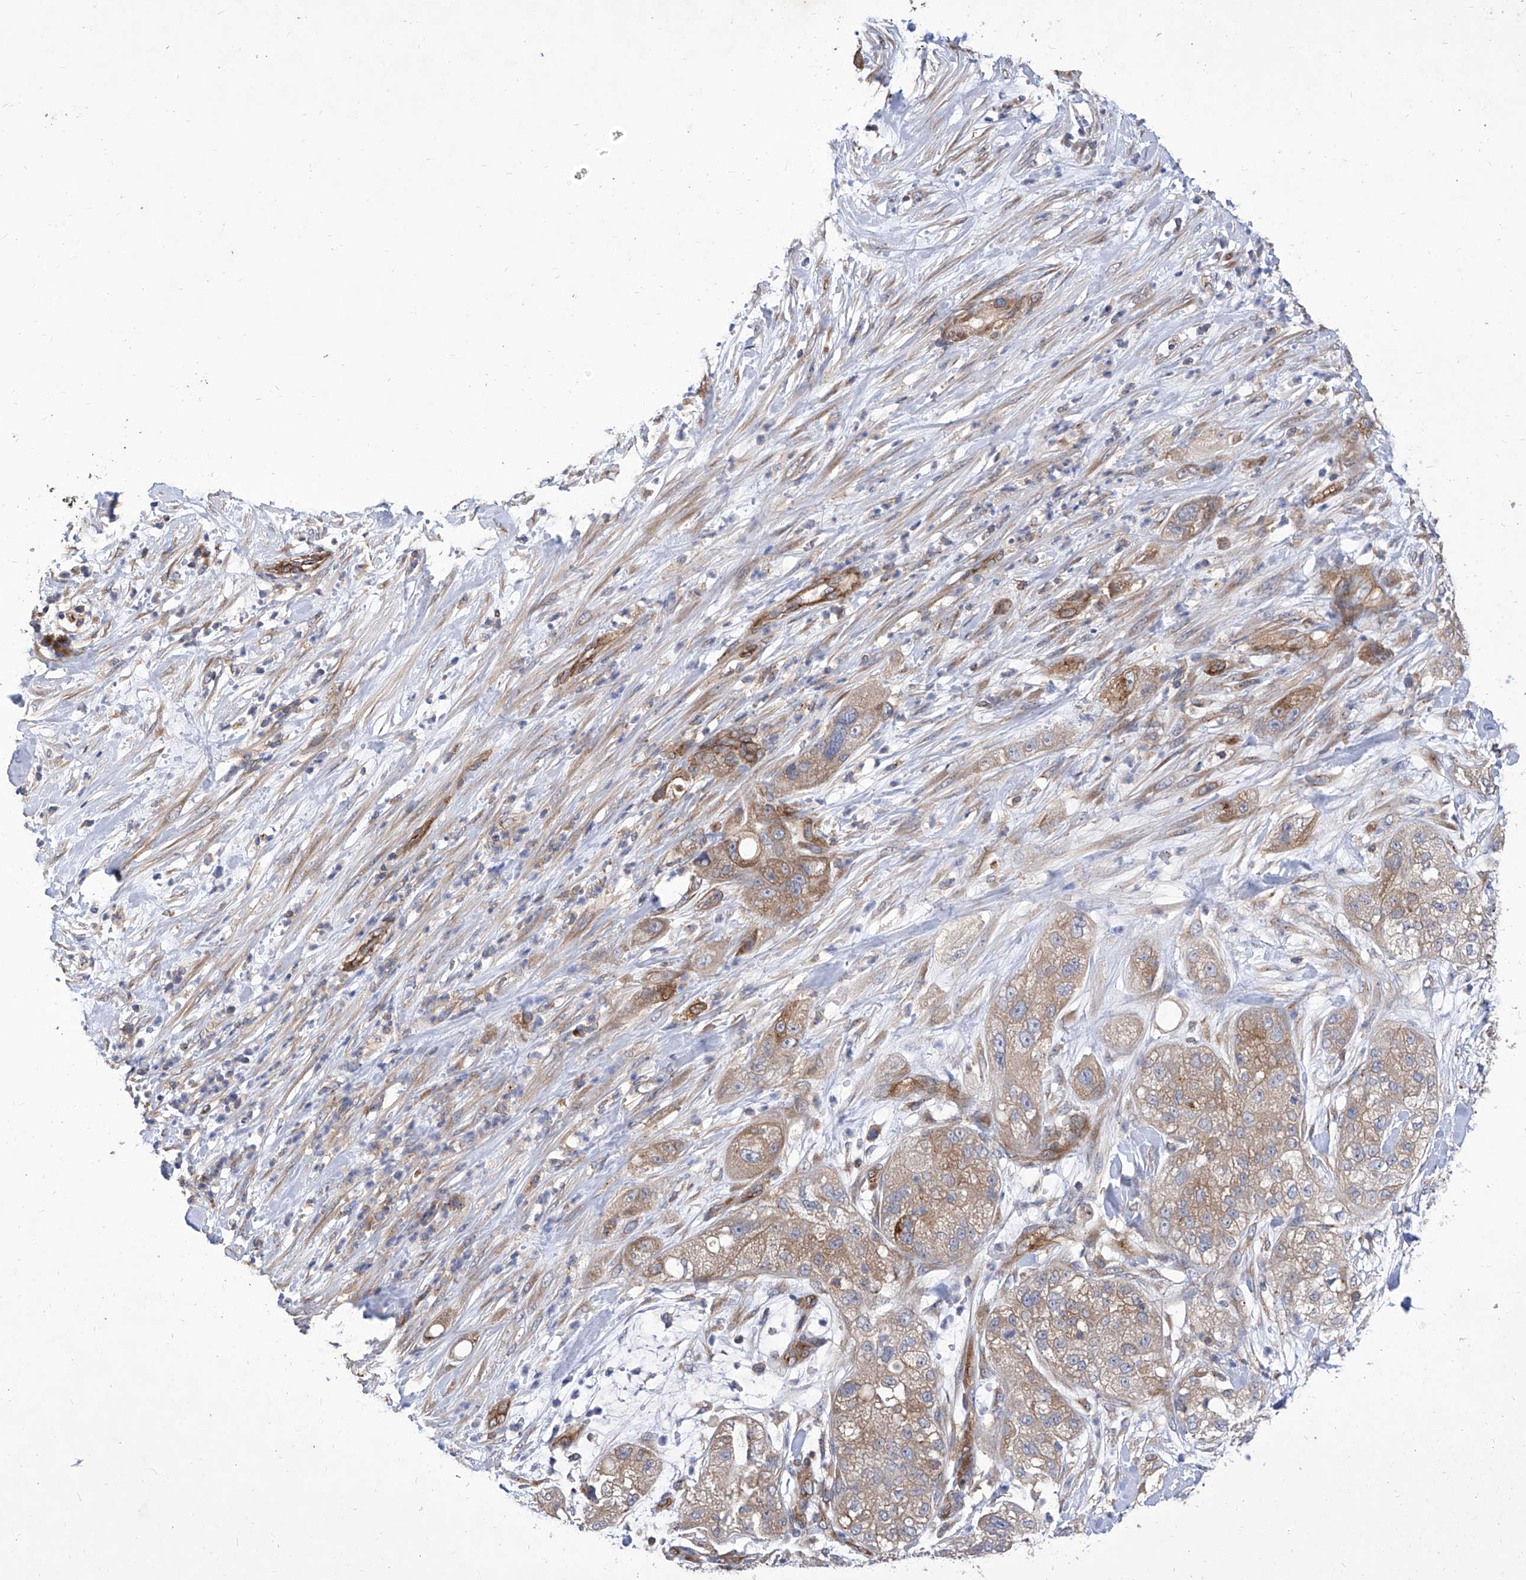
{"staining": {"intensity": "weak", "quantity": ">75%", "location": "cytoplasmic/membranous"}, "tissue": "pancreatic cancer", "cell_type": "Tumor cells", "image_type": "cancer", "snomed": [{"axis": "morphology", "description": "Adenocarcinoma, NOS"}, {"axis": "topography", "description": "Pancreas"}], "caption": "Protein staining of pancreatic adenocarcinoma tissue shows weak cytoplasmic/membranous positivity in about >75% of tumor cells.", "gene": "TJAP1", "patient": {"sex": "female", "age": 78}}